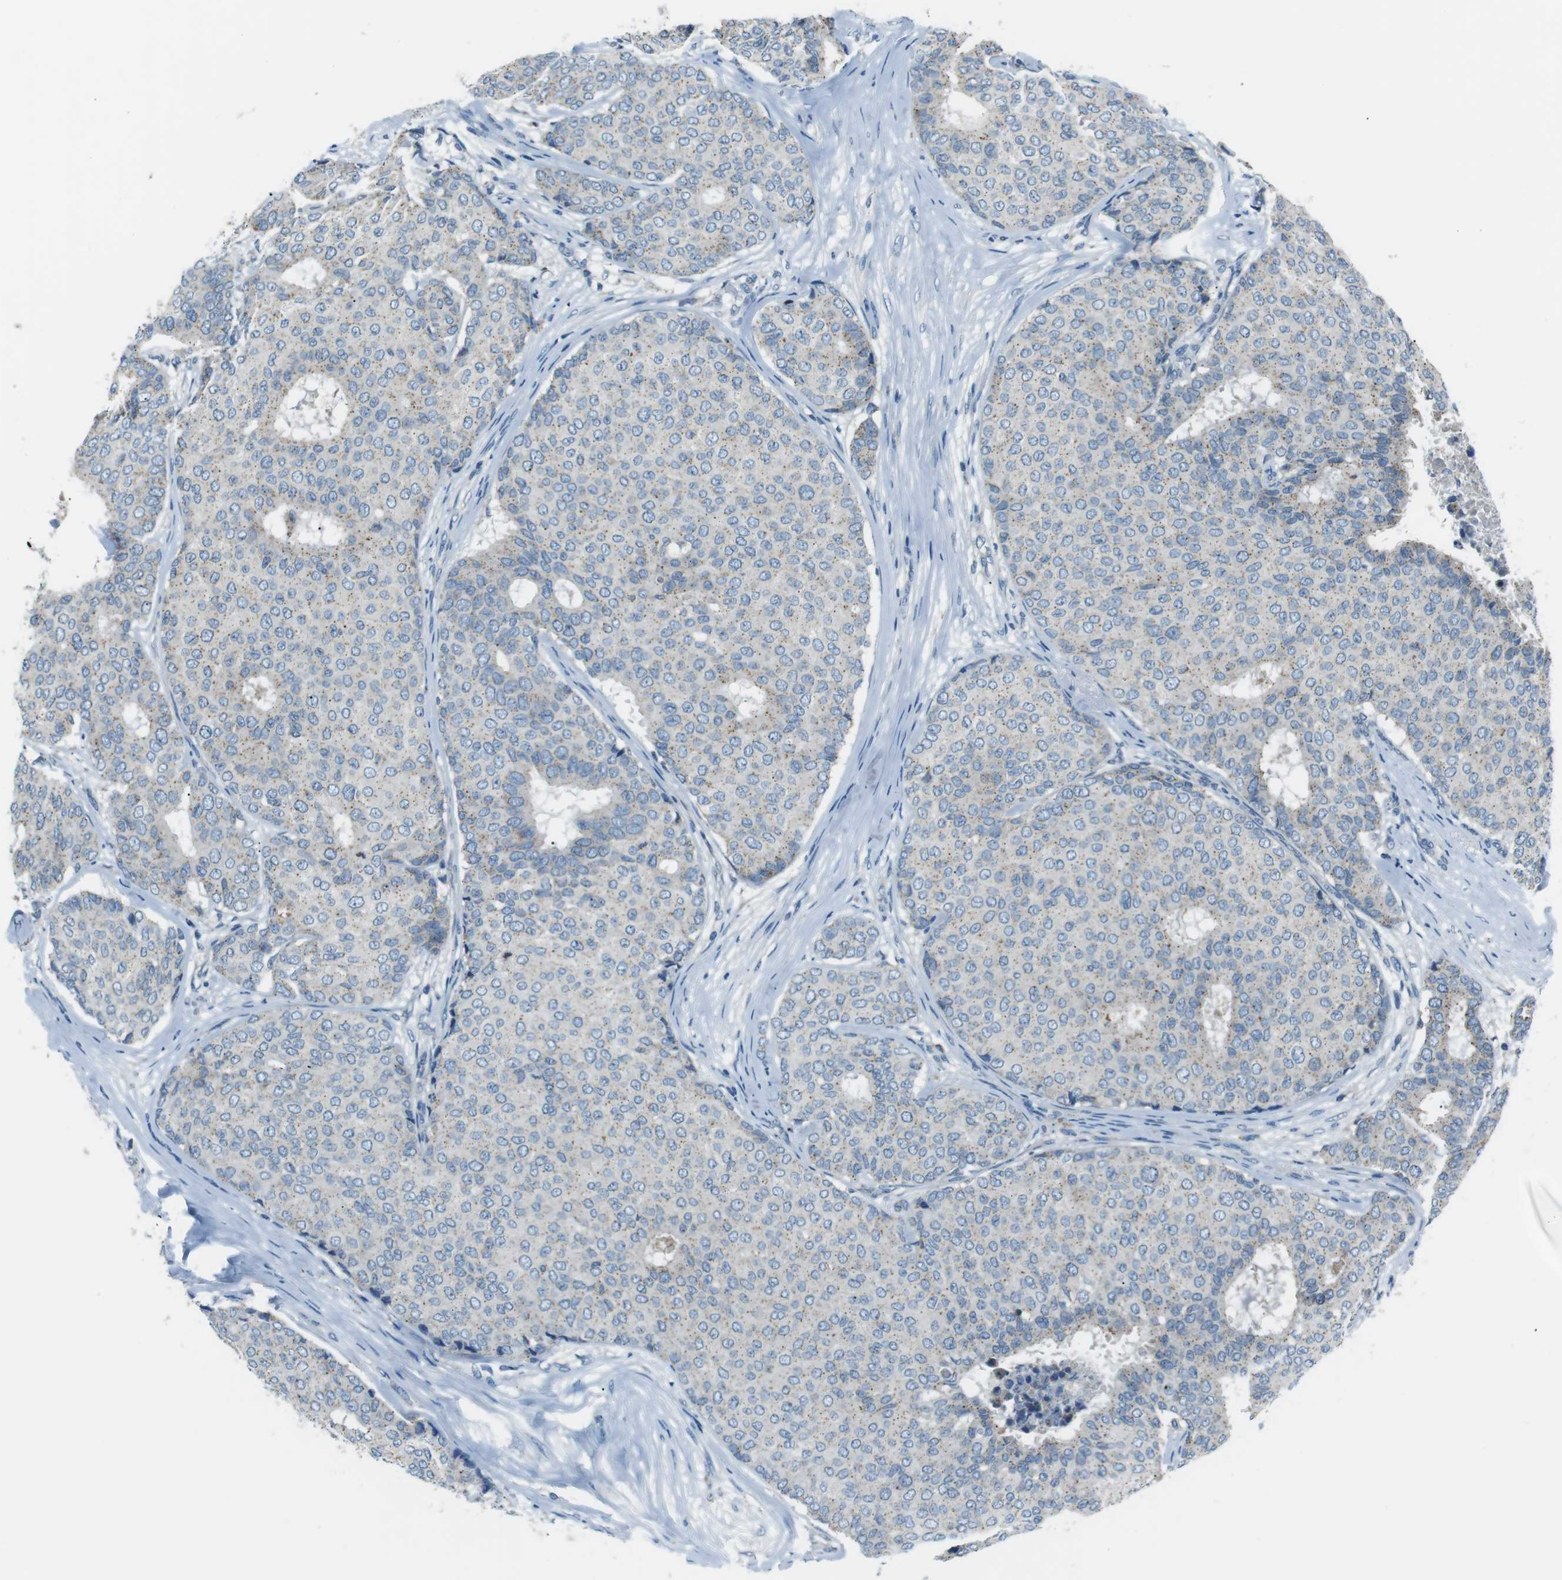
{"staining": {"intensity": "weak", "quantity": ">75%", "location": "cytoplasmic/membranous"}, "tissue": "breast cancer", "cell_type": "Tumor cells", "image_type": "cancer", "snomed": [{"axis": "morphology", "description": "Duct carcinoma"}, {"axis": "topography", "description": "Breast"}], "caption": "An image showing weak cytoplasmic/membranous expression in approximately >75% of tumor cells in breast cancer, as visualized by brown immunohistochemical staining.", "gene": "FAM3B", "patient": {"sex": "female", "age": 75}}